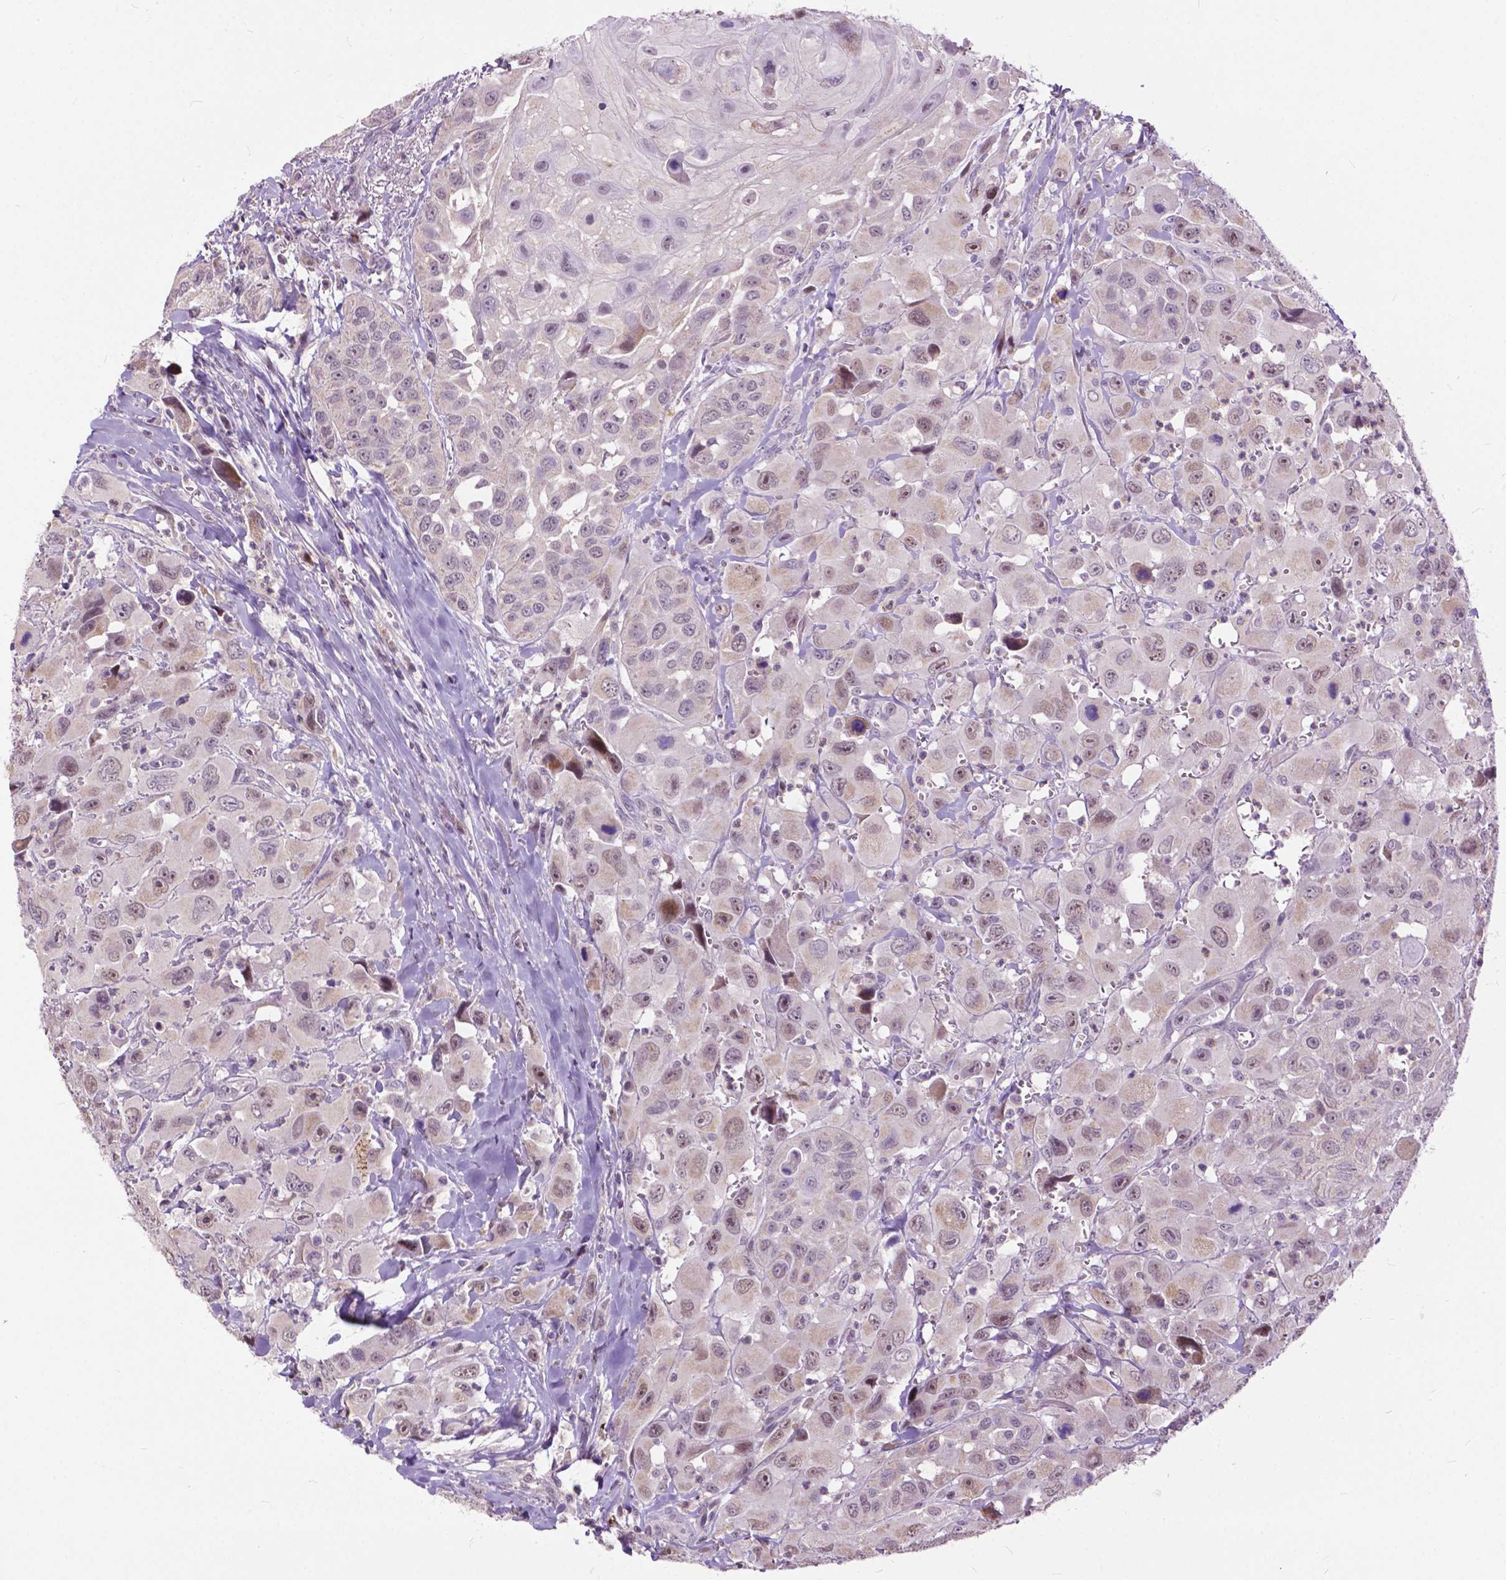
{"staining": {"intensity": "weak", "quantity": "<25%", "location": "nuclear"}, "tissue": "head and neck cancer", "cell_type": "Tumor cells", "image_type": "cancer", "snomed": [{"axis": "morphology", "description": "Squamous cell carcinoma, NOS"}, {"axis": "morphology", "description": "Squamous cell carcinoma, metastatic, NOS"}, {"axis": "topography", "description": "Oral tissue"}, {"axis": "topography", "description": "Head-Neck"}], "caption": "This histopathology image is of head and neck cancer (squamous cell carcinoma) stained with immunohistochemistry to label a protein in brown with the nuclei are counter-stained blue. There is no expression in tumor cells.", "gene": "TTC9B", "patient": {"sex": "female", "age": 85}}